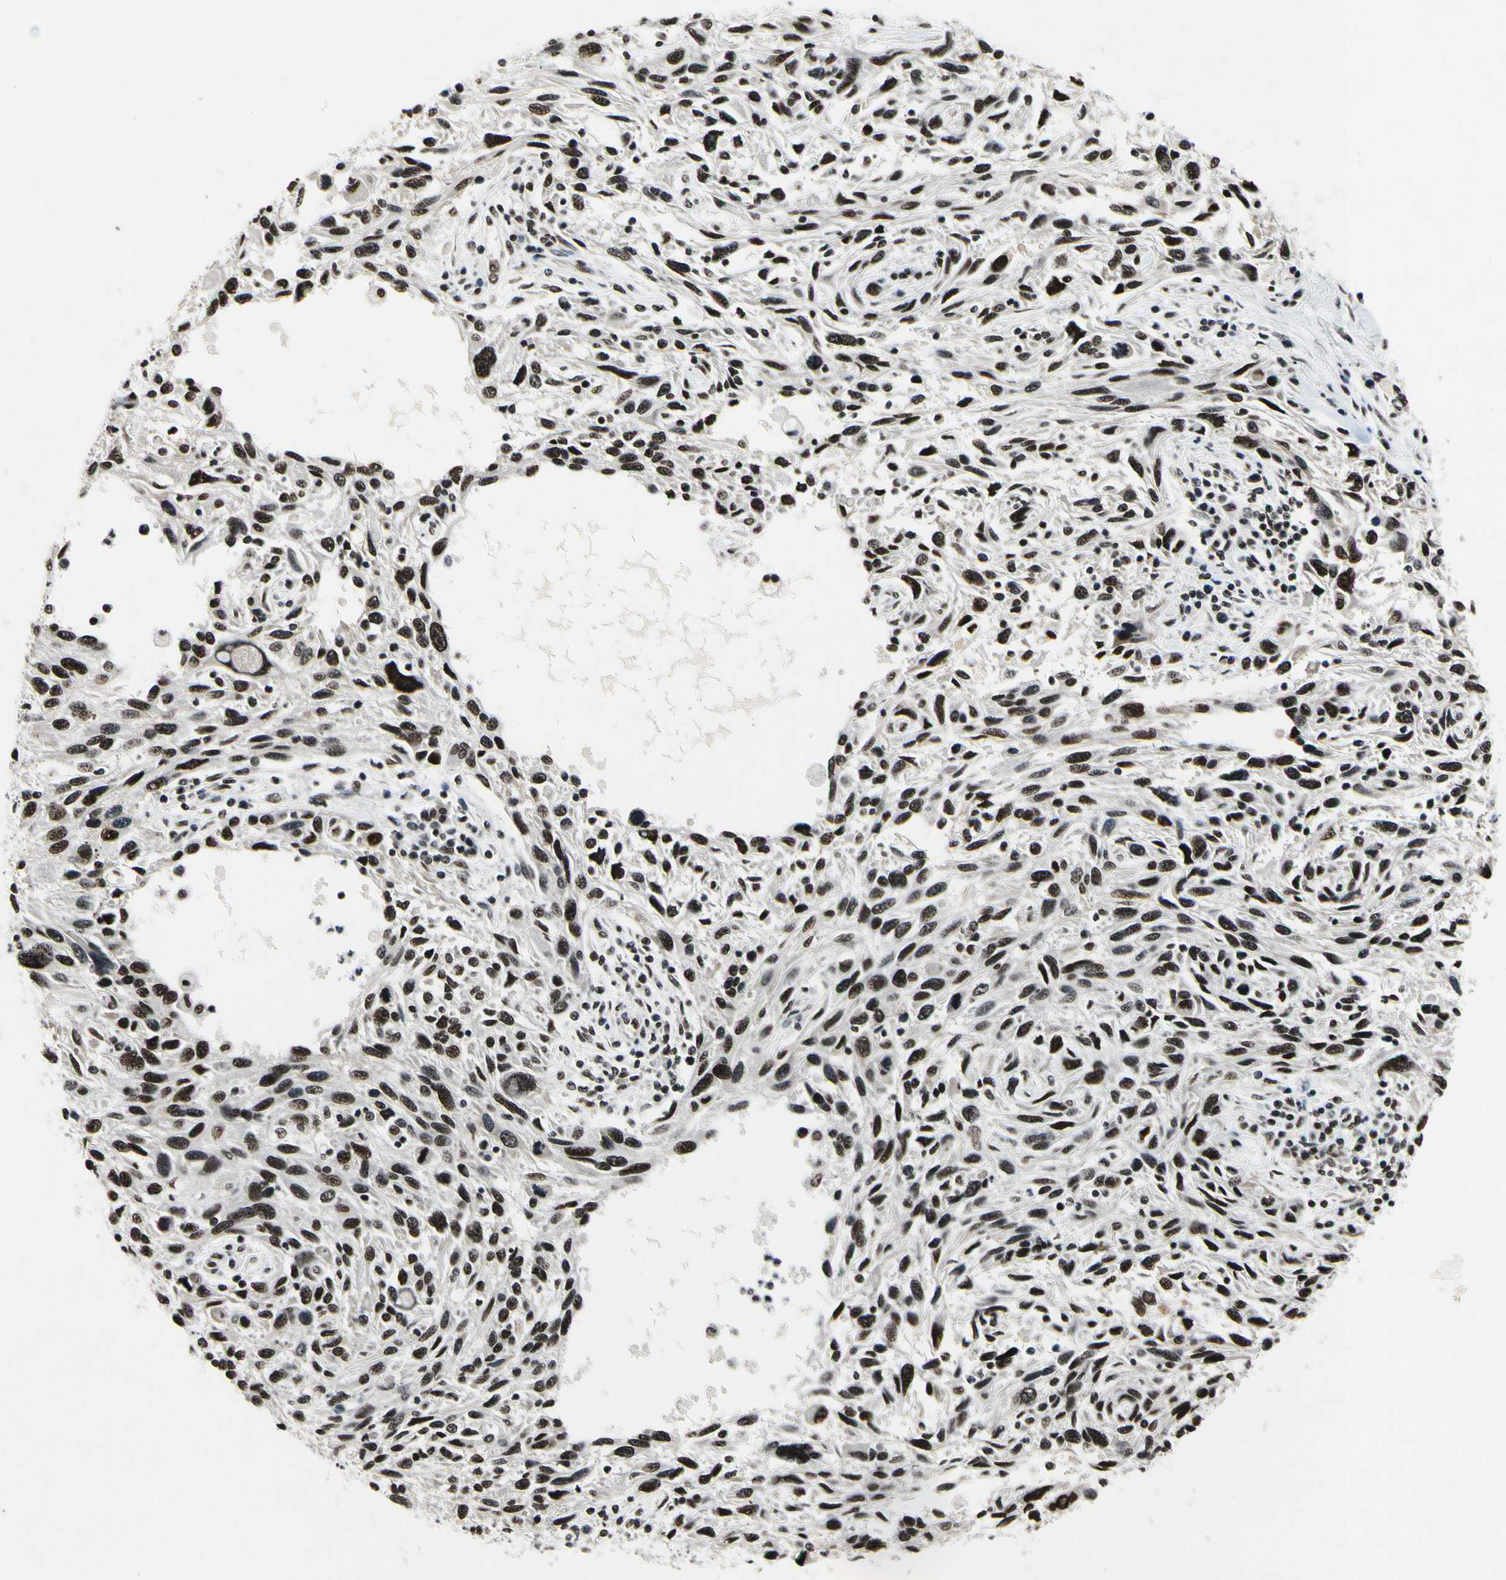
{"staining": {"intensity": "strong", "quantity": ">75%", "location": "nuclear"}, "tissue": "melanoma", "cell_type": "Tumor cells", "image_type": "cancer", "snomed": [{"axis": "morphology", "description": "Malignant melanoma, NOS"}, {"axis": "topography", "description": "Skin"}], "caption": "Malignant melanoma tissue shows strong nuclear positivity in about >75% of tumor cells", "gene": "RECQL", "patient": {"sex": "male", "age": 53}}